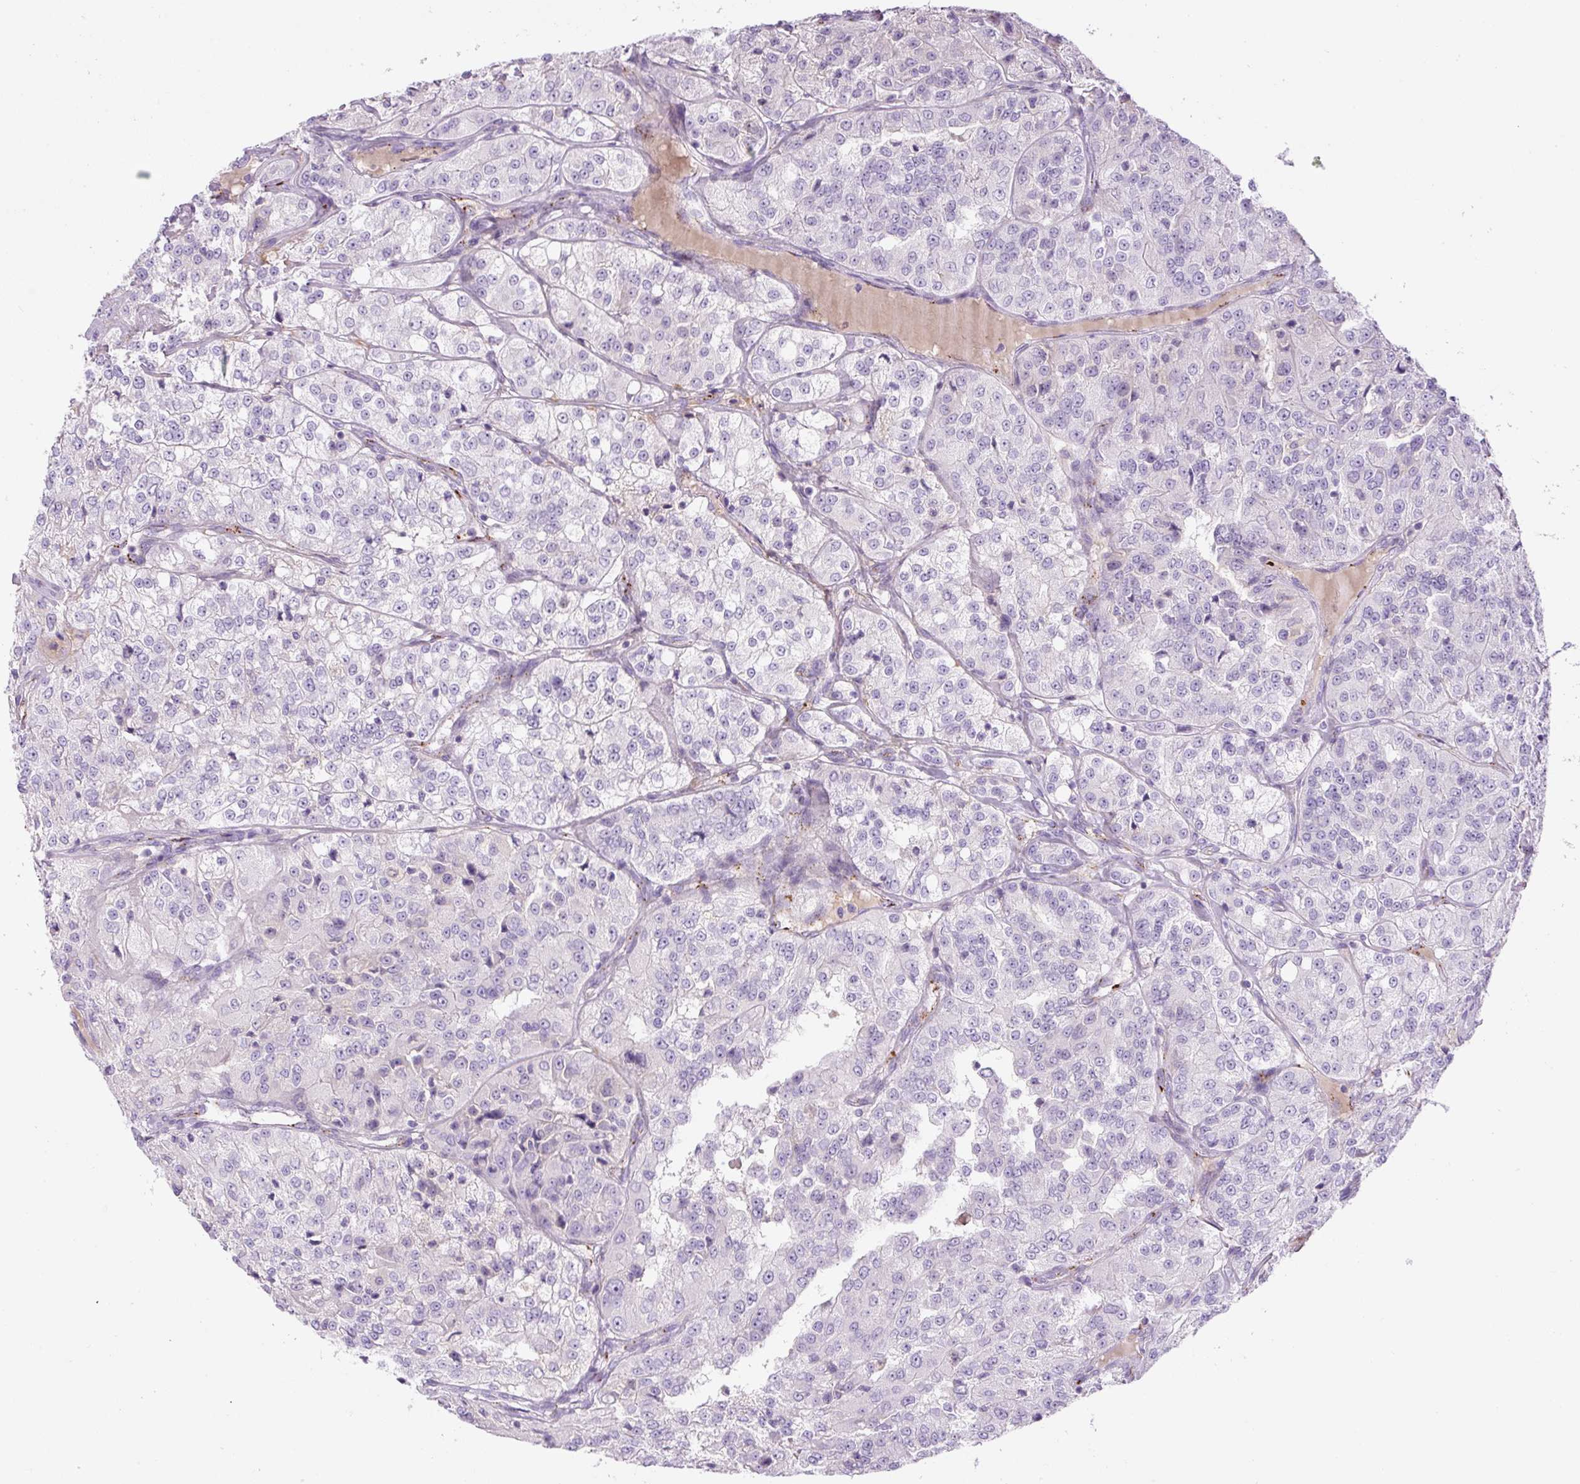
{"staining": {"intensity": "negative", "quantity": "none", "location": "none"}, "tissue": "renal cancer", "cell_type": "Tumor cells", "image_type": "cancer", "snomed": [{"axis": "morphology", "description": "Adenocarcinoma, NOS"}, {"axis": "topography", "description": "Kidney"}], "caption": "Histopathology image shows no significant protein staining in tumor cells of renal adenocarcinoma.", "gene": "RSPO4", "patient": {"sex": "female", "age": 63}}